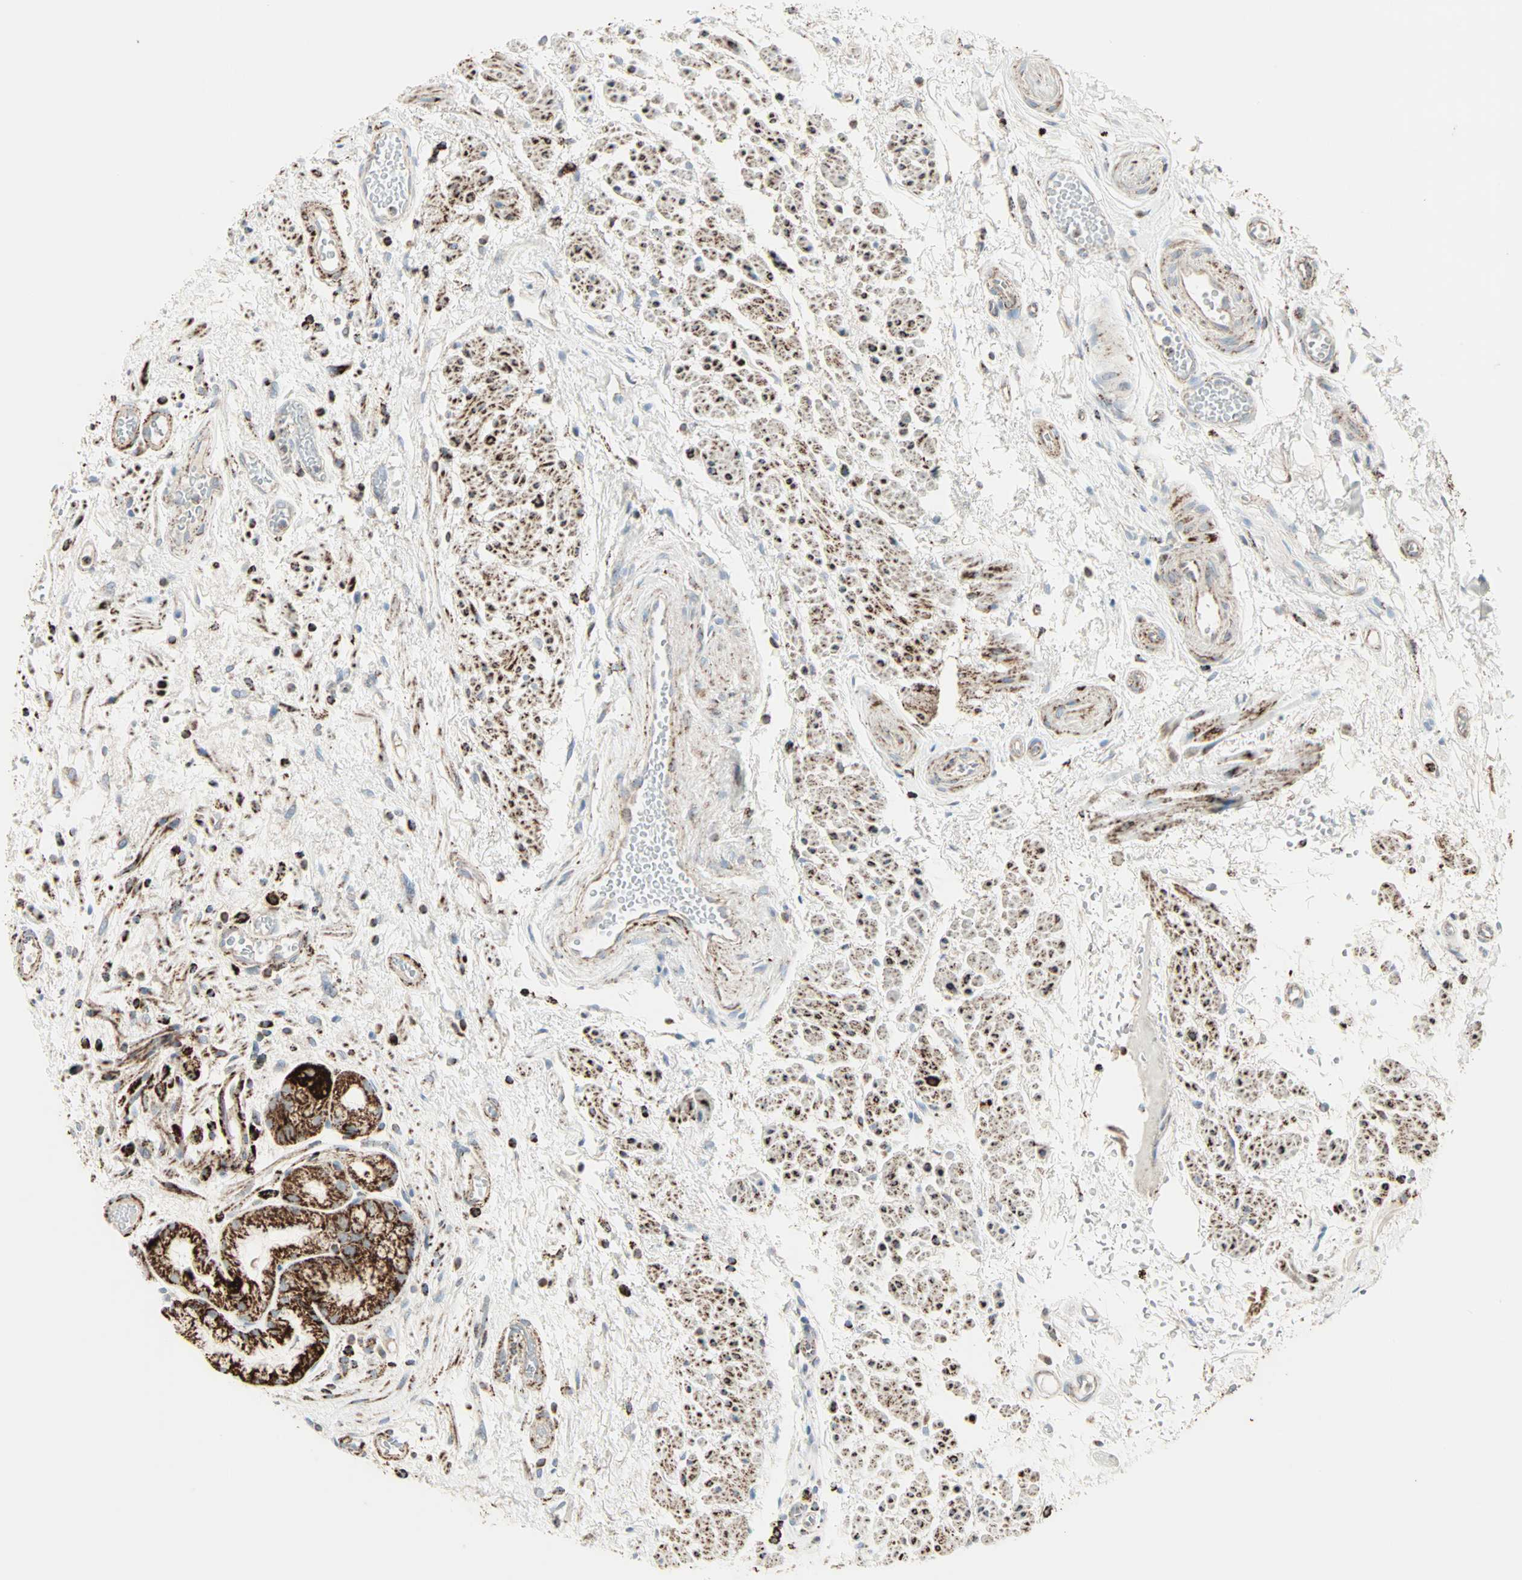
{"staining": {"intensity": "strong", "quantity": "25%-75%", "location": "cytoplasmic/membranous"}, "tissue": "stomach", "cell_type": "Glandular cells", "image_type": "normal", "snomed": [{"axis": "morphology", "description": "Normal tissue, NOS"}, {"axis": "topography", "description": "Stomach, upper"}], "caption": "High-power microscopy captured an immunohistochemistry histopathology image of unremarkable stomach, revealing strong cytoplasmic/membranous positivity in approximately 25%-75% of glandular cells. The protein is shown in brown color, while the nuclei are stained blue.", "gene": "IDH2", "patient": {"sex": "male", "age": 72}}